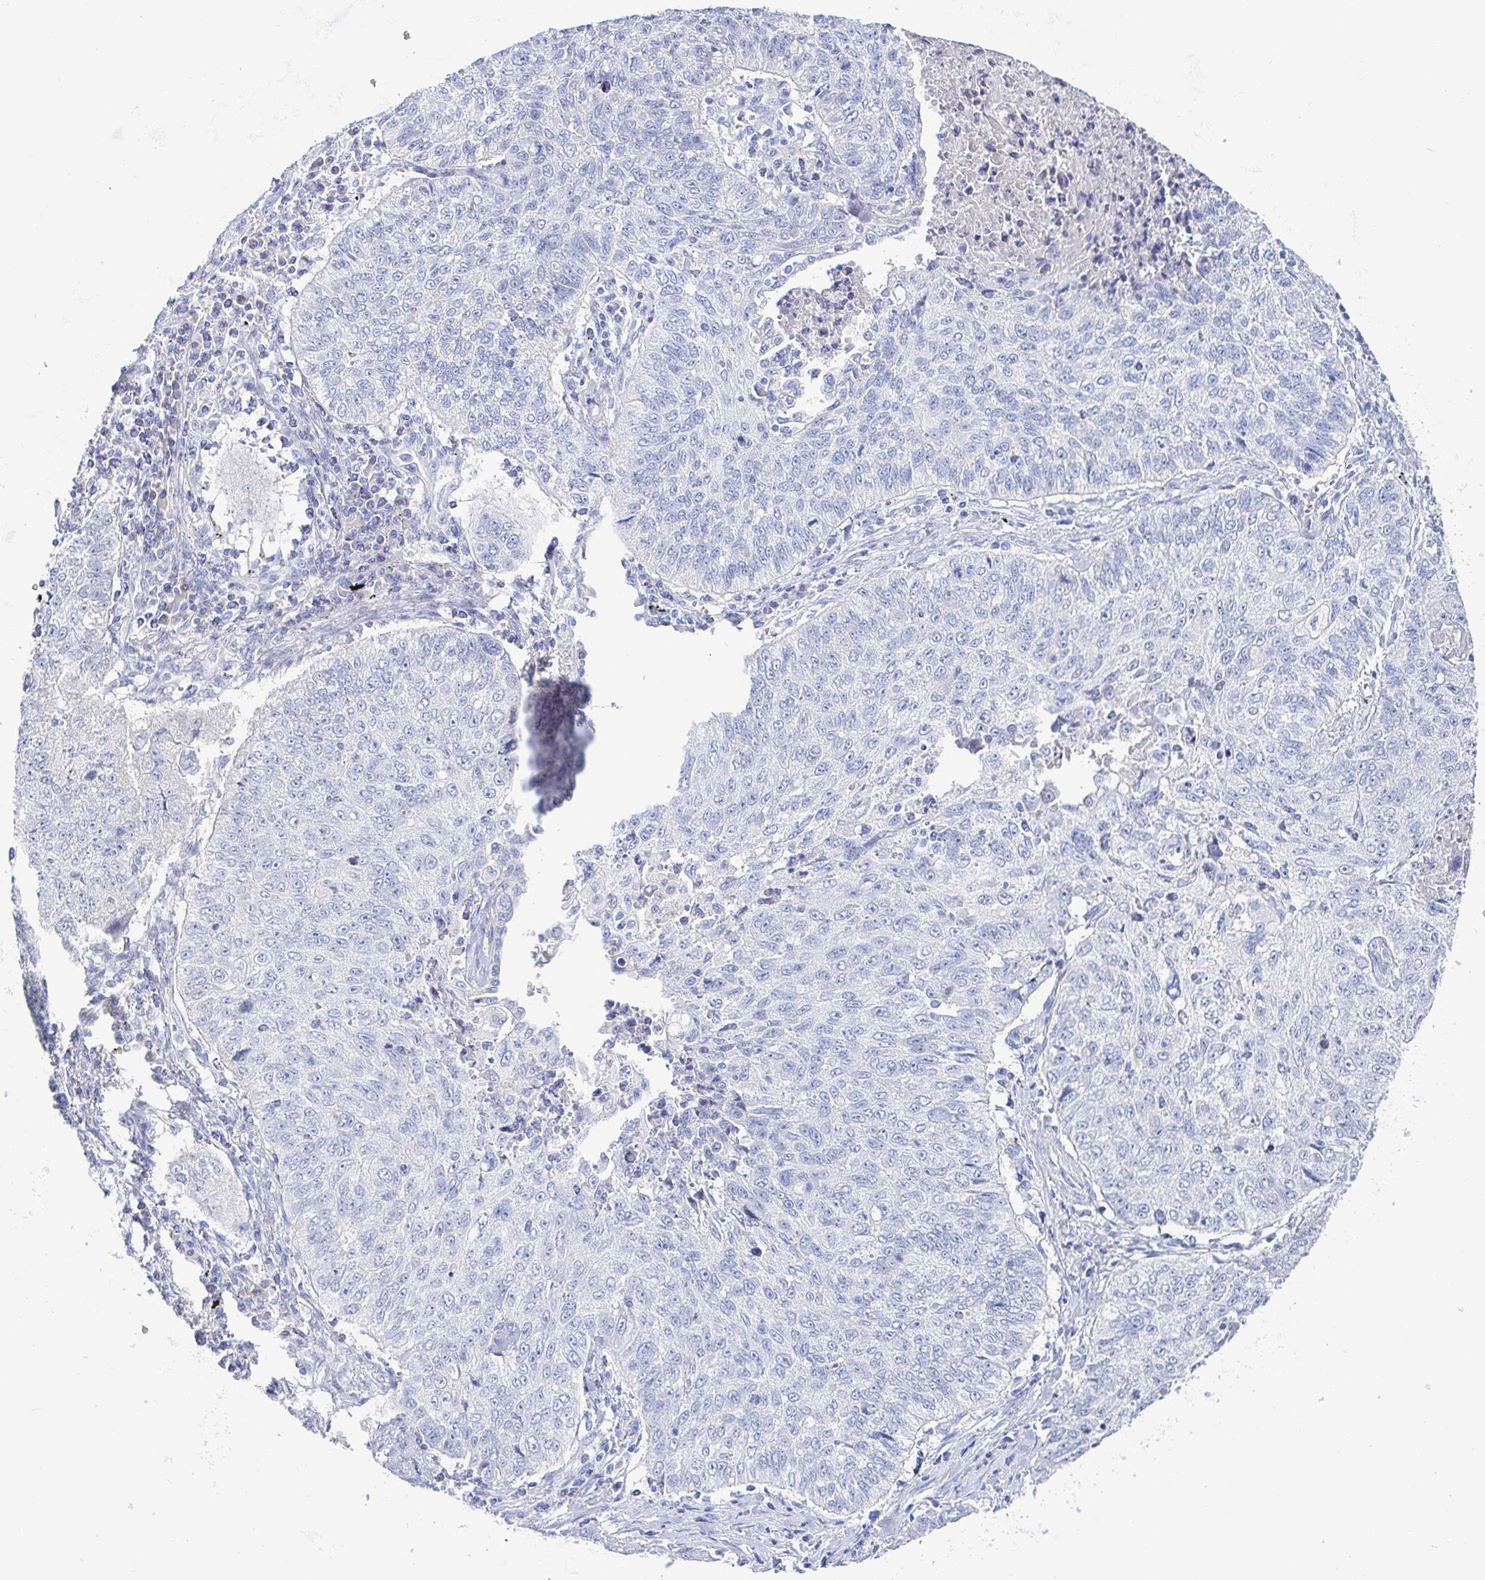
{"staining": {"intensity": "negative", "quantity": "none", "location": "none"}, "tissue": "lung cancer", "cell_type": "Tumor cells", "image_type": "cancer", "snomed": [{"axis": "morphology", "description": "Normal morphology"}, {"axis": "morphology", "description": "Aneuploidy"}, {"axis": "morphology", "description": "Squamous cell carcinoma, NOS"}, {"axis": "topography", "description": "Lymph node"}, {"axis": "topography", "description": "Lung"}], "caption": "Immunohistochemistry micrograph of human squamous cell carcinoma (lung) stained for a protein (brown), which shows no expression in tumor cells.", "gene": "ZNF430", "patient": {"sex": "female", "age": 76}}